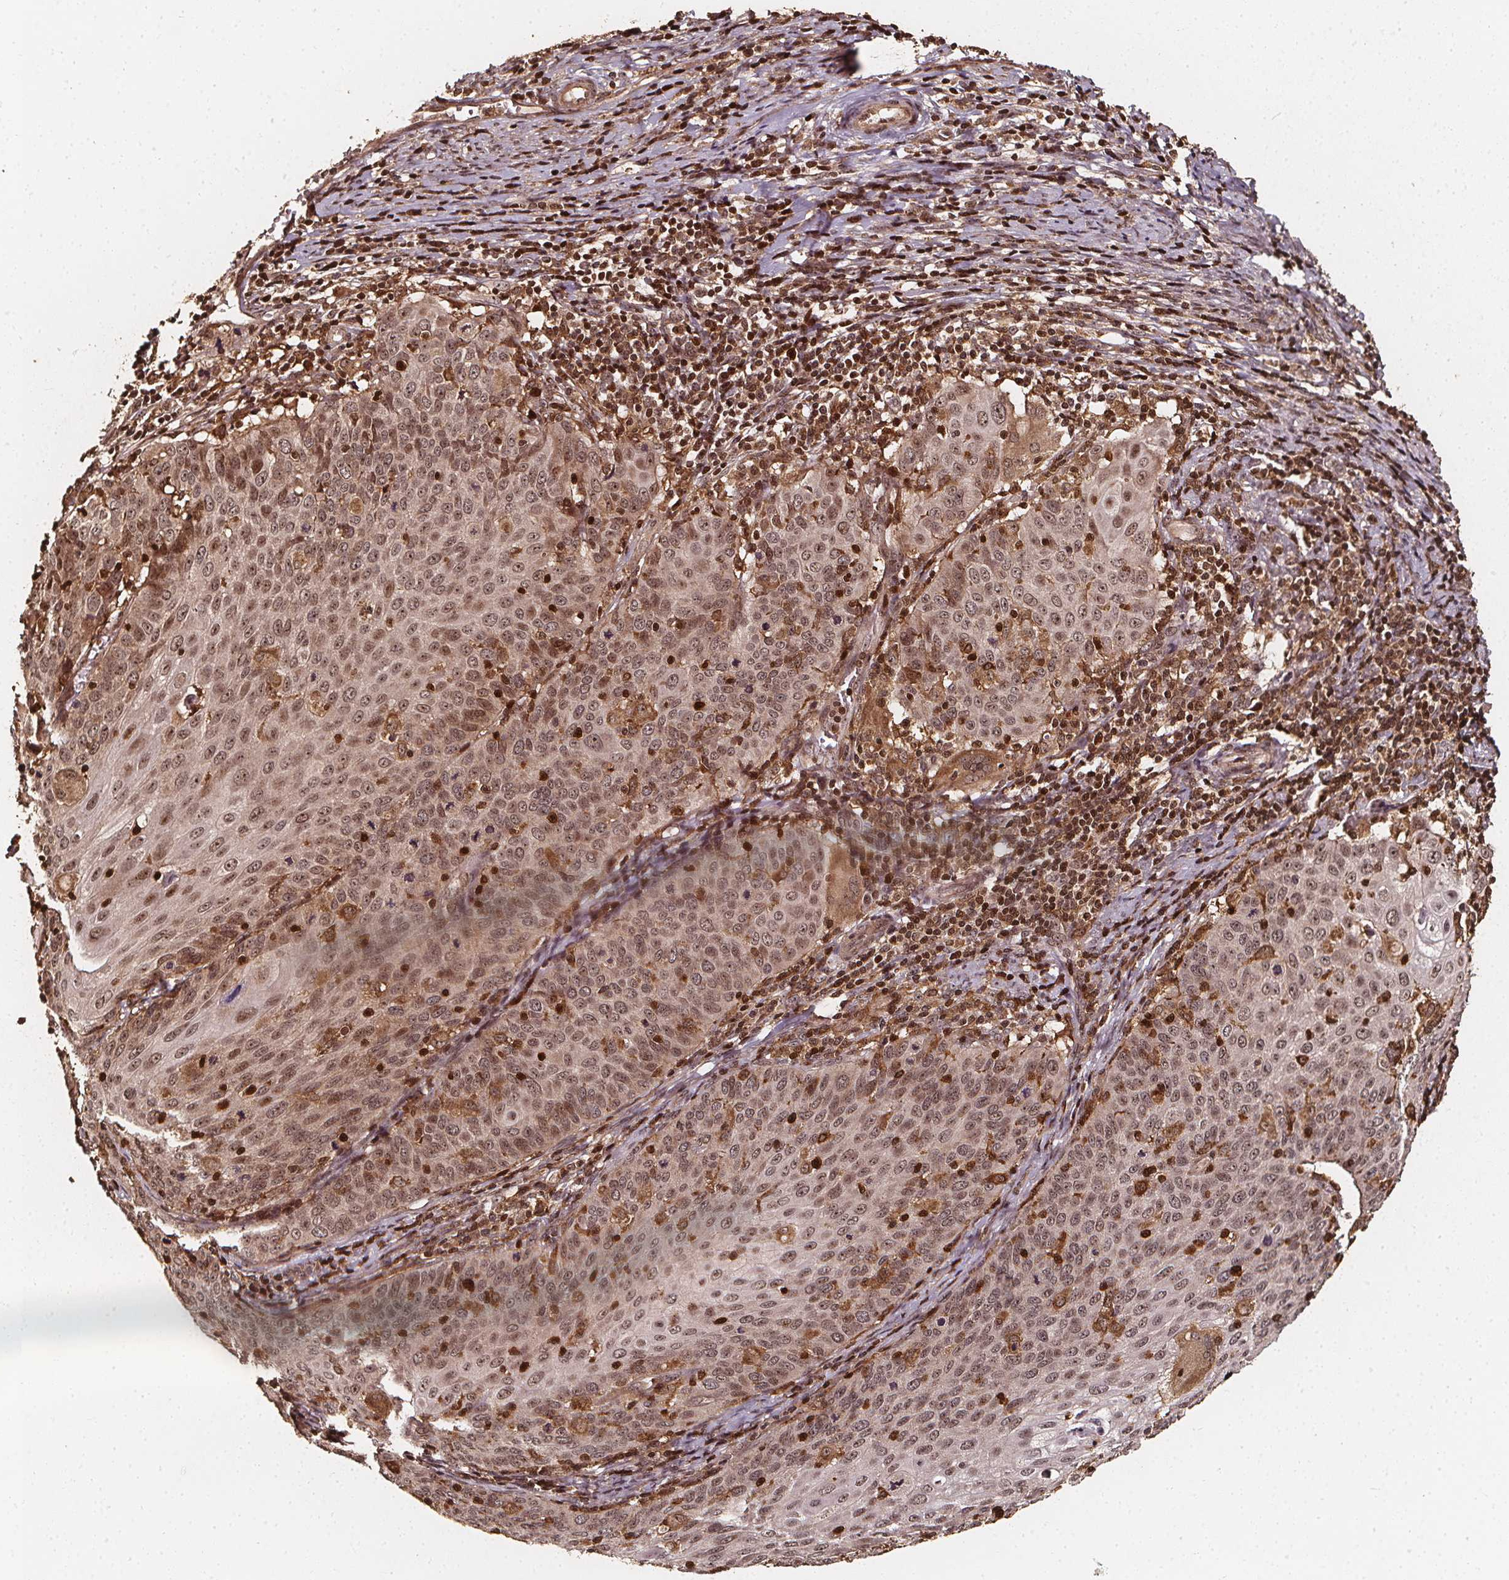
{"staining": {"intensity": "weak", "quantity": "25%-75%", "location": "nuclear"}, "tissue": "cervical cancer", "cell_type": "Tumor cells", "image_type": "cancer", "snomed": [{"axis": "morphology", "description": "Squamous cell carcinoma, NOS"}, {"axis": "topography", "description": "Cervix"}], "caption": "Protein expression analysis of human squamous cell carcinoma (cervical) reveals weak nuclear staining in about 25%-75% of tumor cells.", "gene": "EXOSC9", "patient": {"sex": "female", "age": 65}}